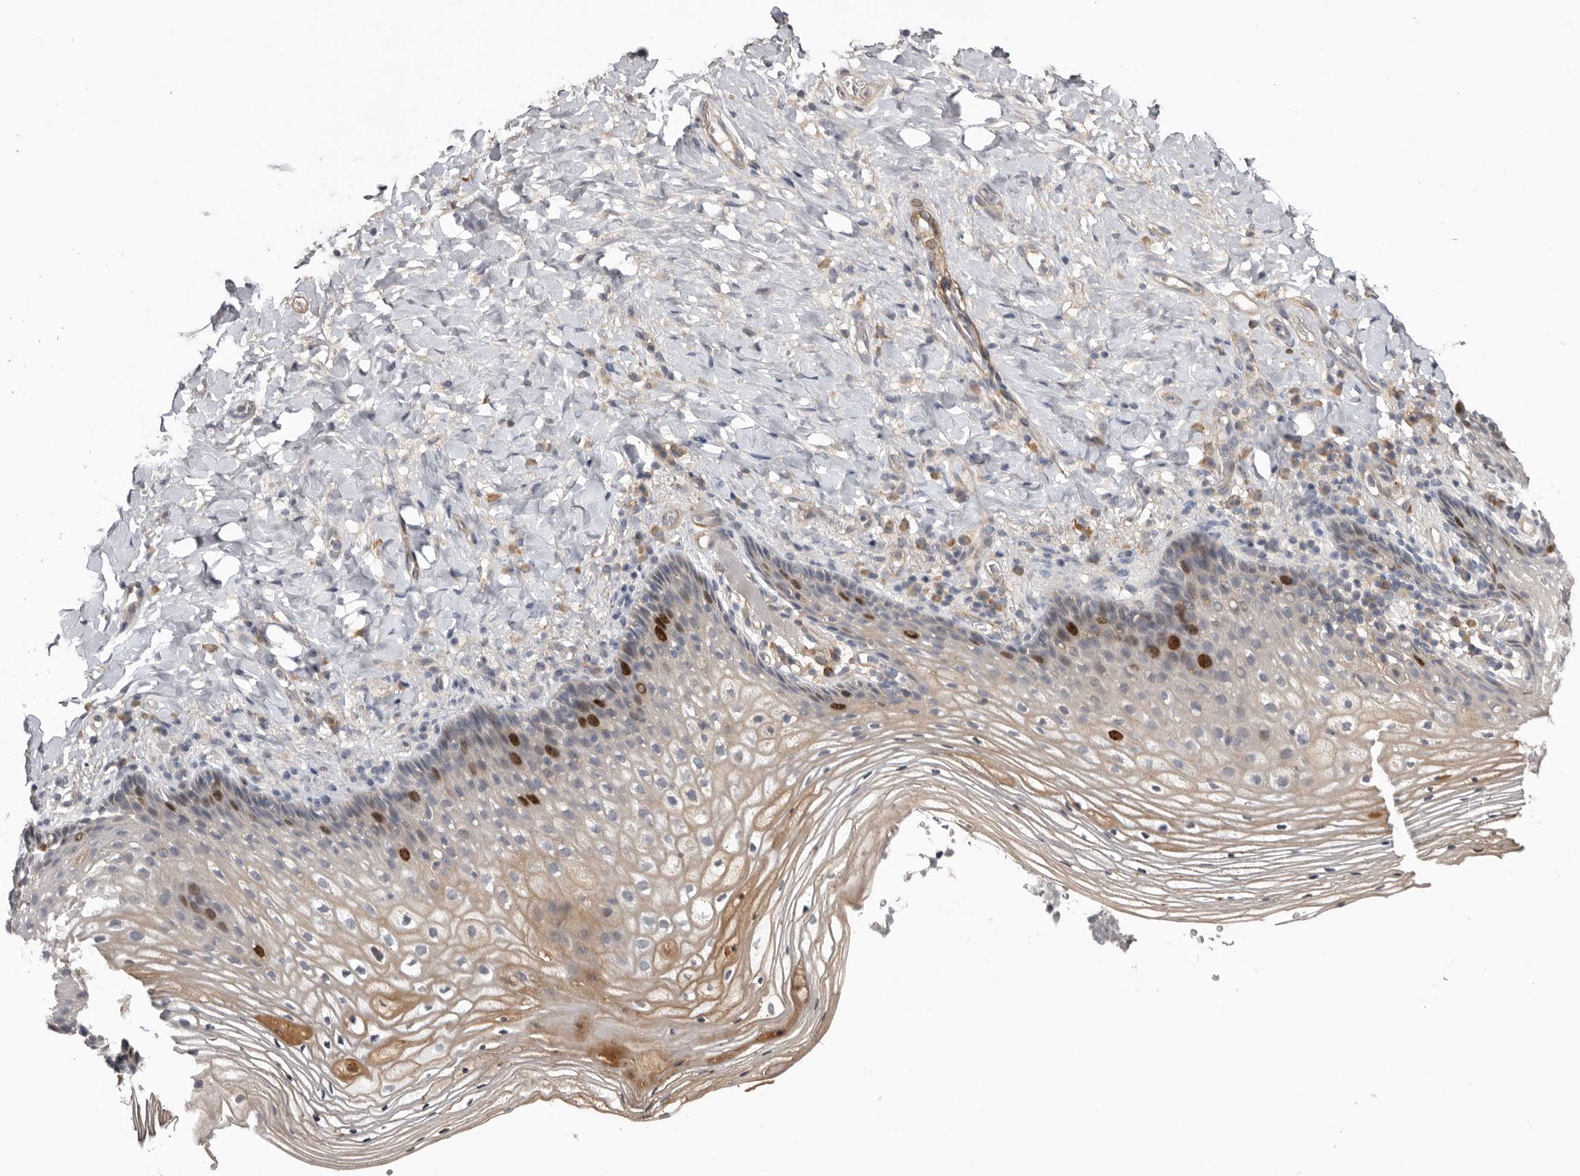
{"staining": {"intensity": "strong", "quantity": "<25%", "location": "cytoplasmic/membranous,nuclear"}, "tissue": "vagina", "cell_type": "Squamous epithelial cells", "image_type": "normal", "snomed": [{"axis": "morphology", "description": "Normal tissue, NOS"}, {"axis": "topography", "description": "Vagina"}], "caption": "Vagina stained with a protein marker demonstrates strong staining in squamous epithelial cells.", "gene": "CDCA8", "patient": {"sex": "female", "age": 60}}